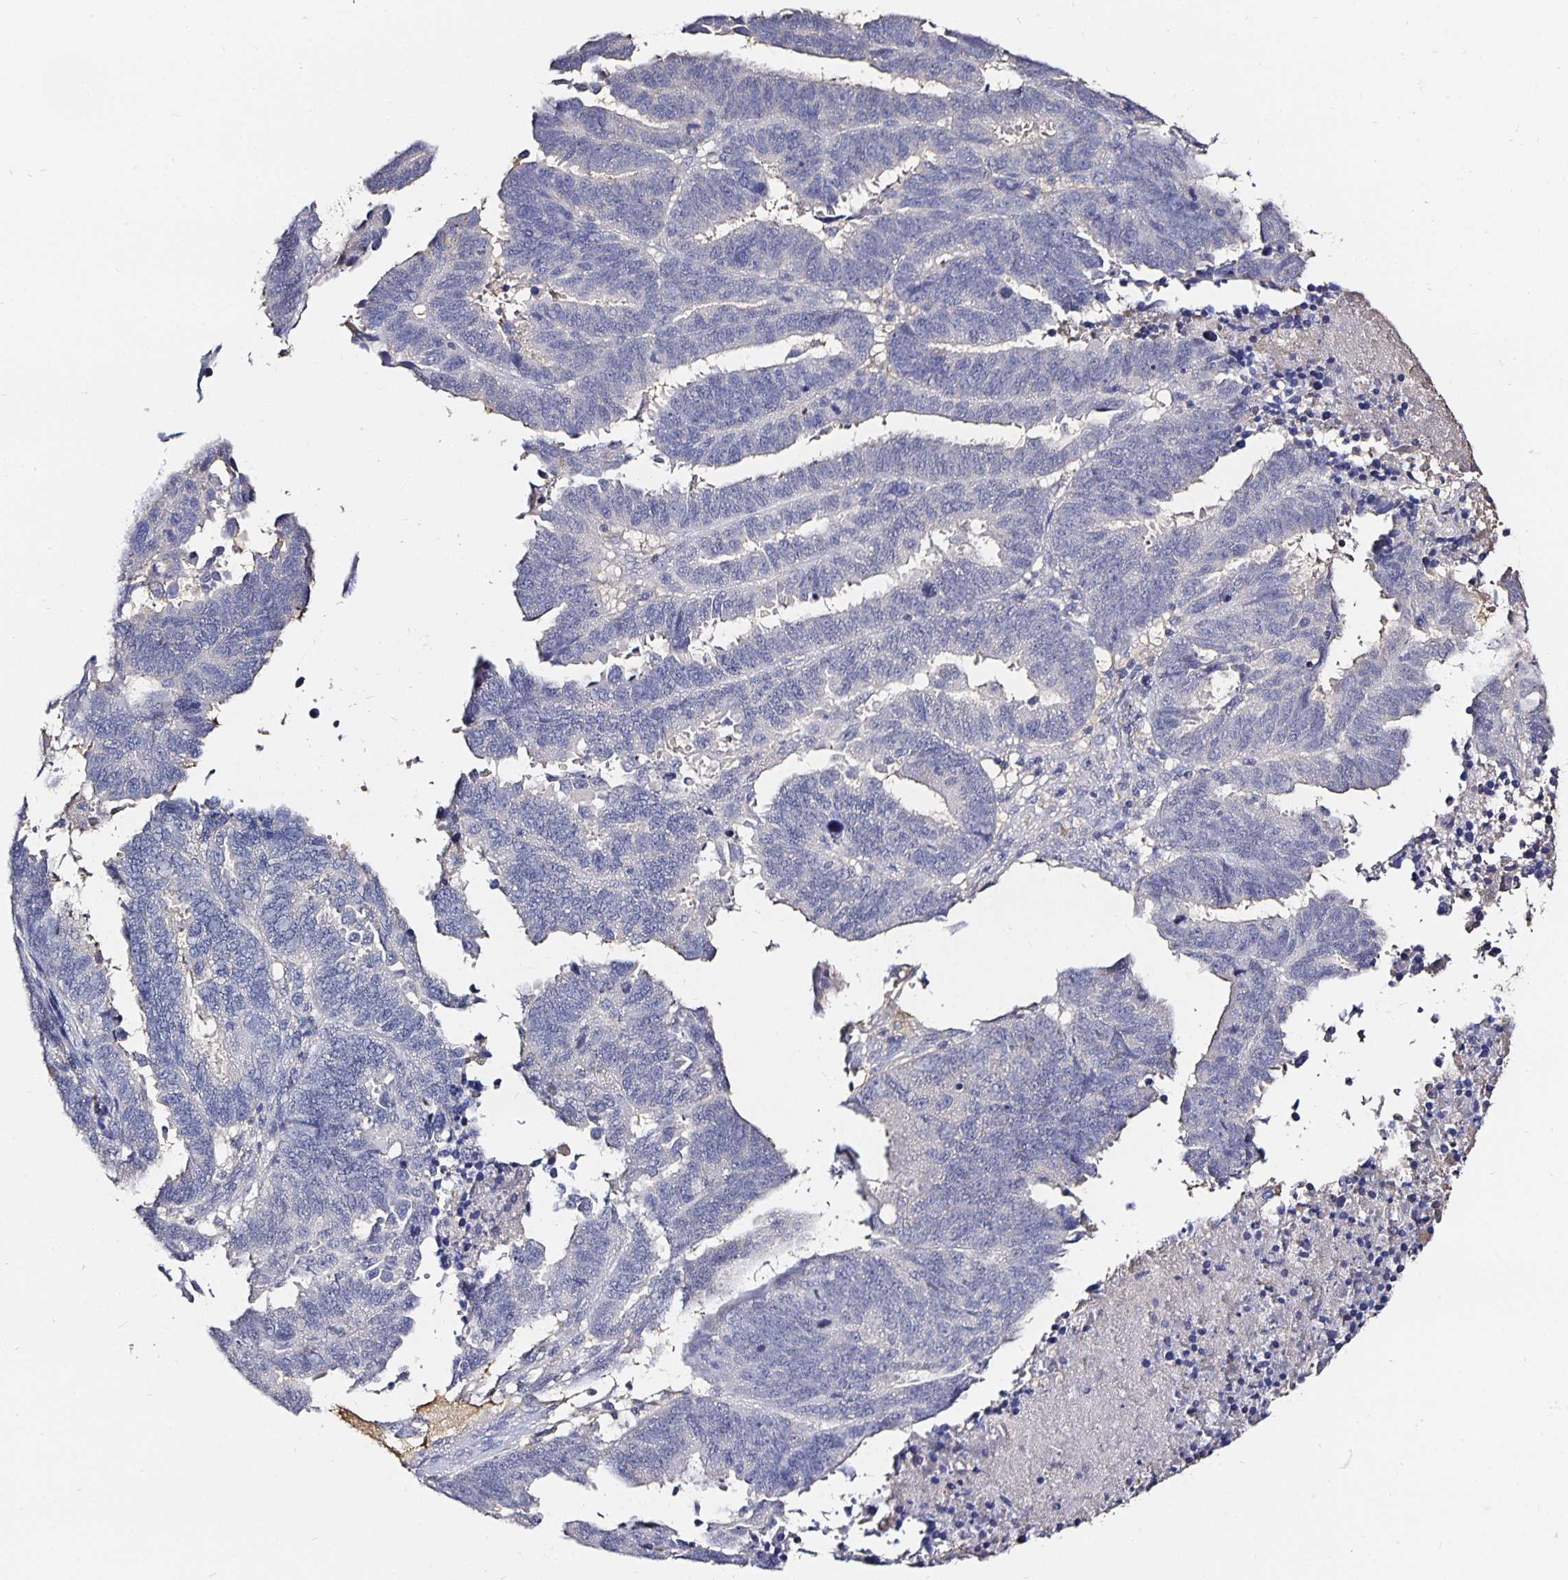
{"staining": {"intensity": "negative", "quantity": "none", "location": "none"}, "tissue": "ovarian cancer", "cell_type": "Tumor cells", "image_type": "cancer", "snomed": [{"axis": "morphology", "description": "Carcinoma, endometroid"}, {"axis": "morphology", "description": "Cystadenocarcinoma, serous, NOS"}, {"axis": "topography", "description": "Ovary"}], "caption": "DAB (3,3'-diaminobenzidine) immunohistochemical staining of human ovarian serous cystadenocarcinoma exhibits no significant expression in tumor cells.", "gene": "TTR", "patient": {"sex": "female", "age": 45}}